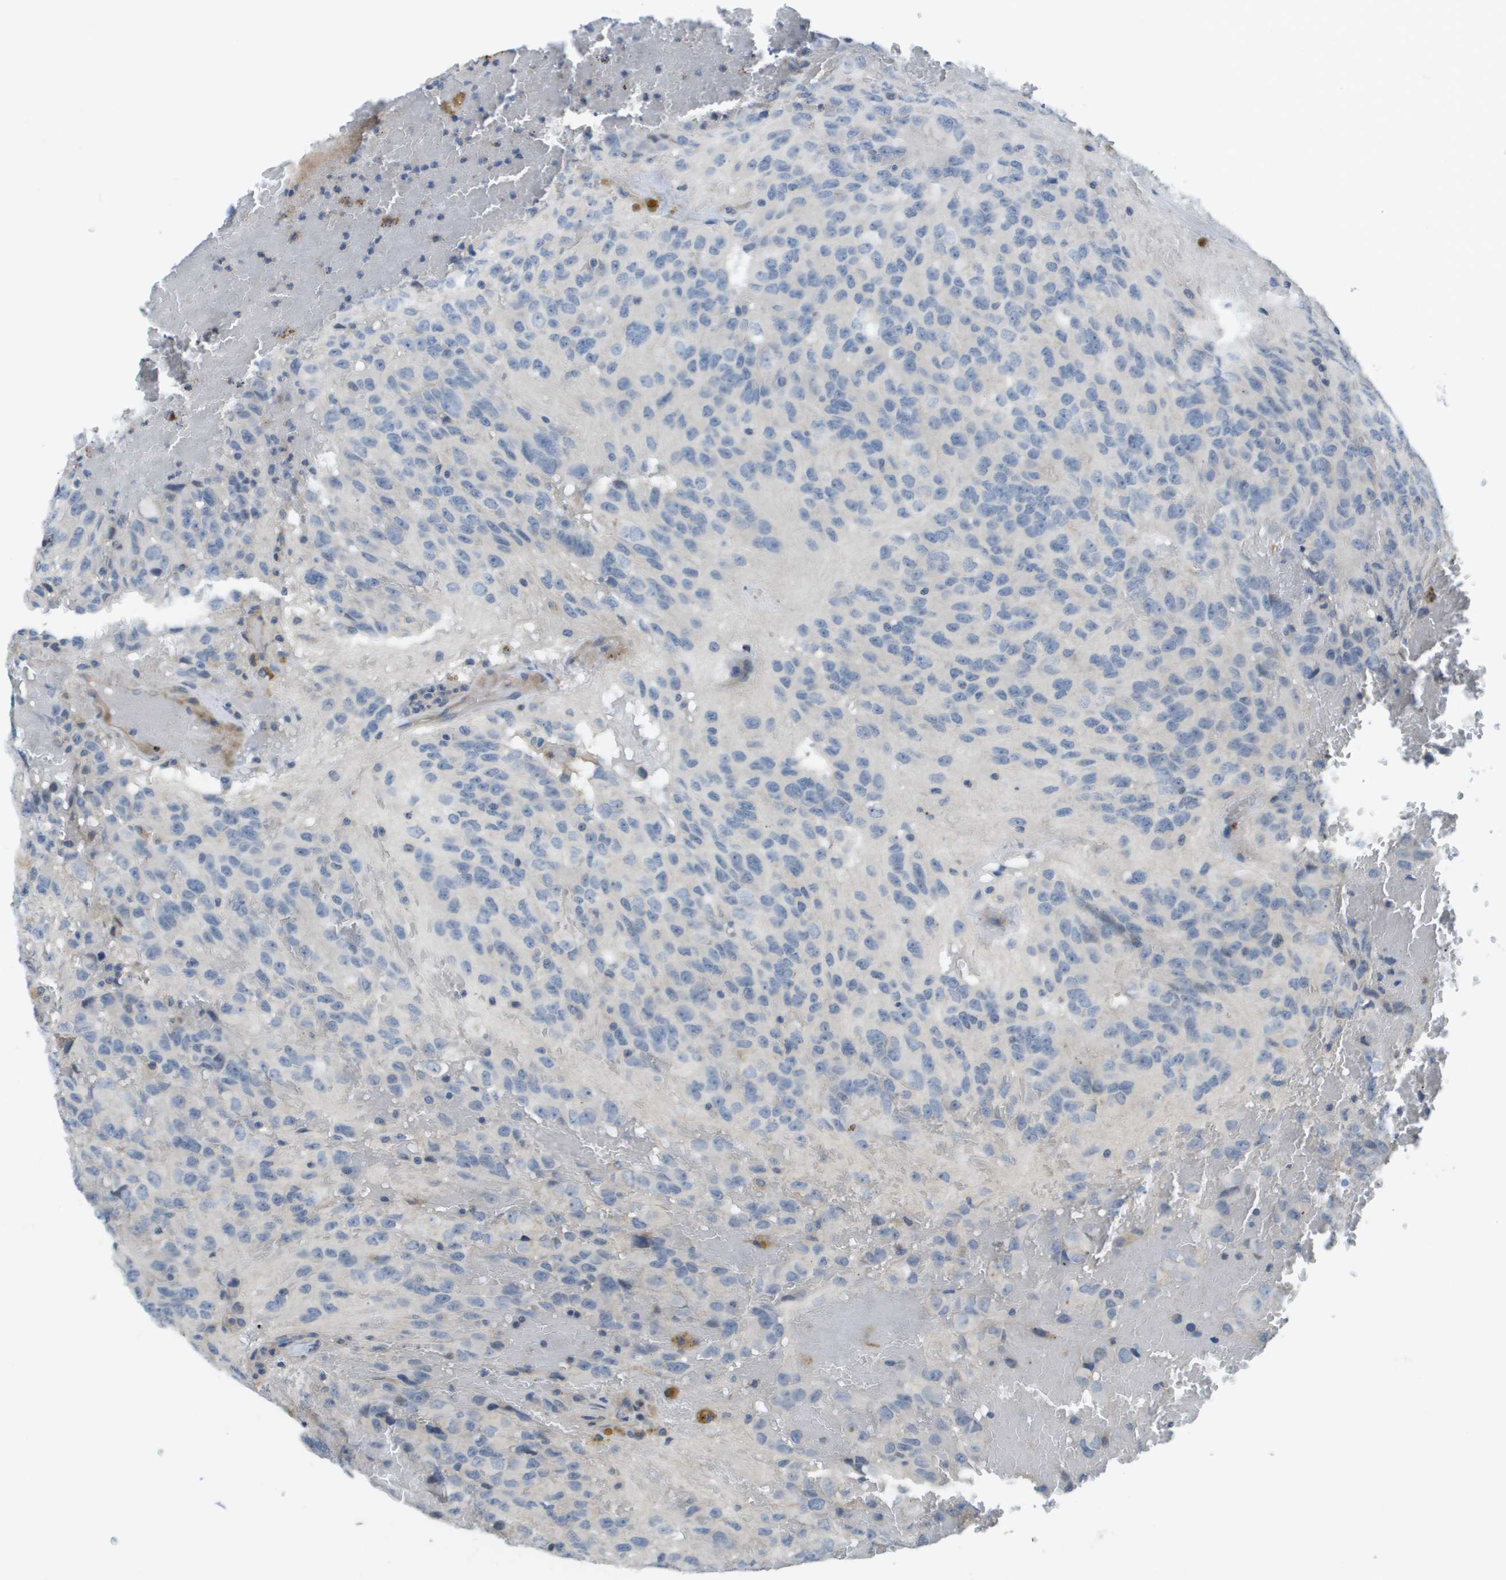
{"staining": {"intensity": "negative", "quantity": "none", "location": "none"}, "tissue": "glioma", "cell_type": "Tumor cells", "image_type": "cancer", "snomed": [{"axis": "morphology", "description": "Glioma, malignant, High grade"}, {"axis": "topography", "description": "Brain"}], "caption": "Photomicrograph shows no significant protein staining in tumor cells of high-grade glioma (malignant).", "gene": "KRT23", "patient": {"sex": "male", "age": 32}}